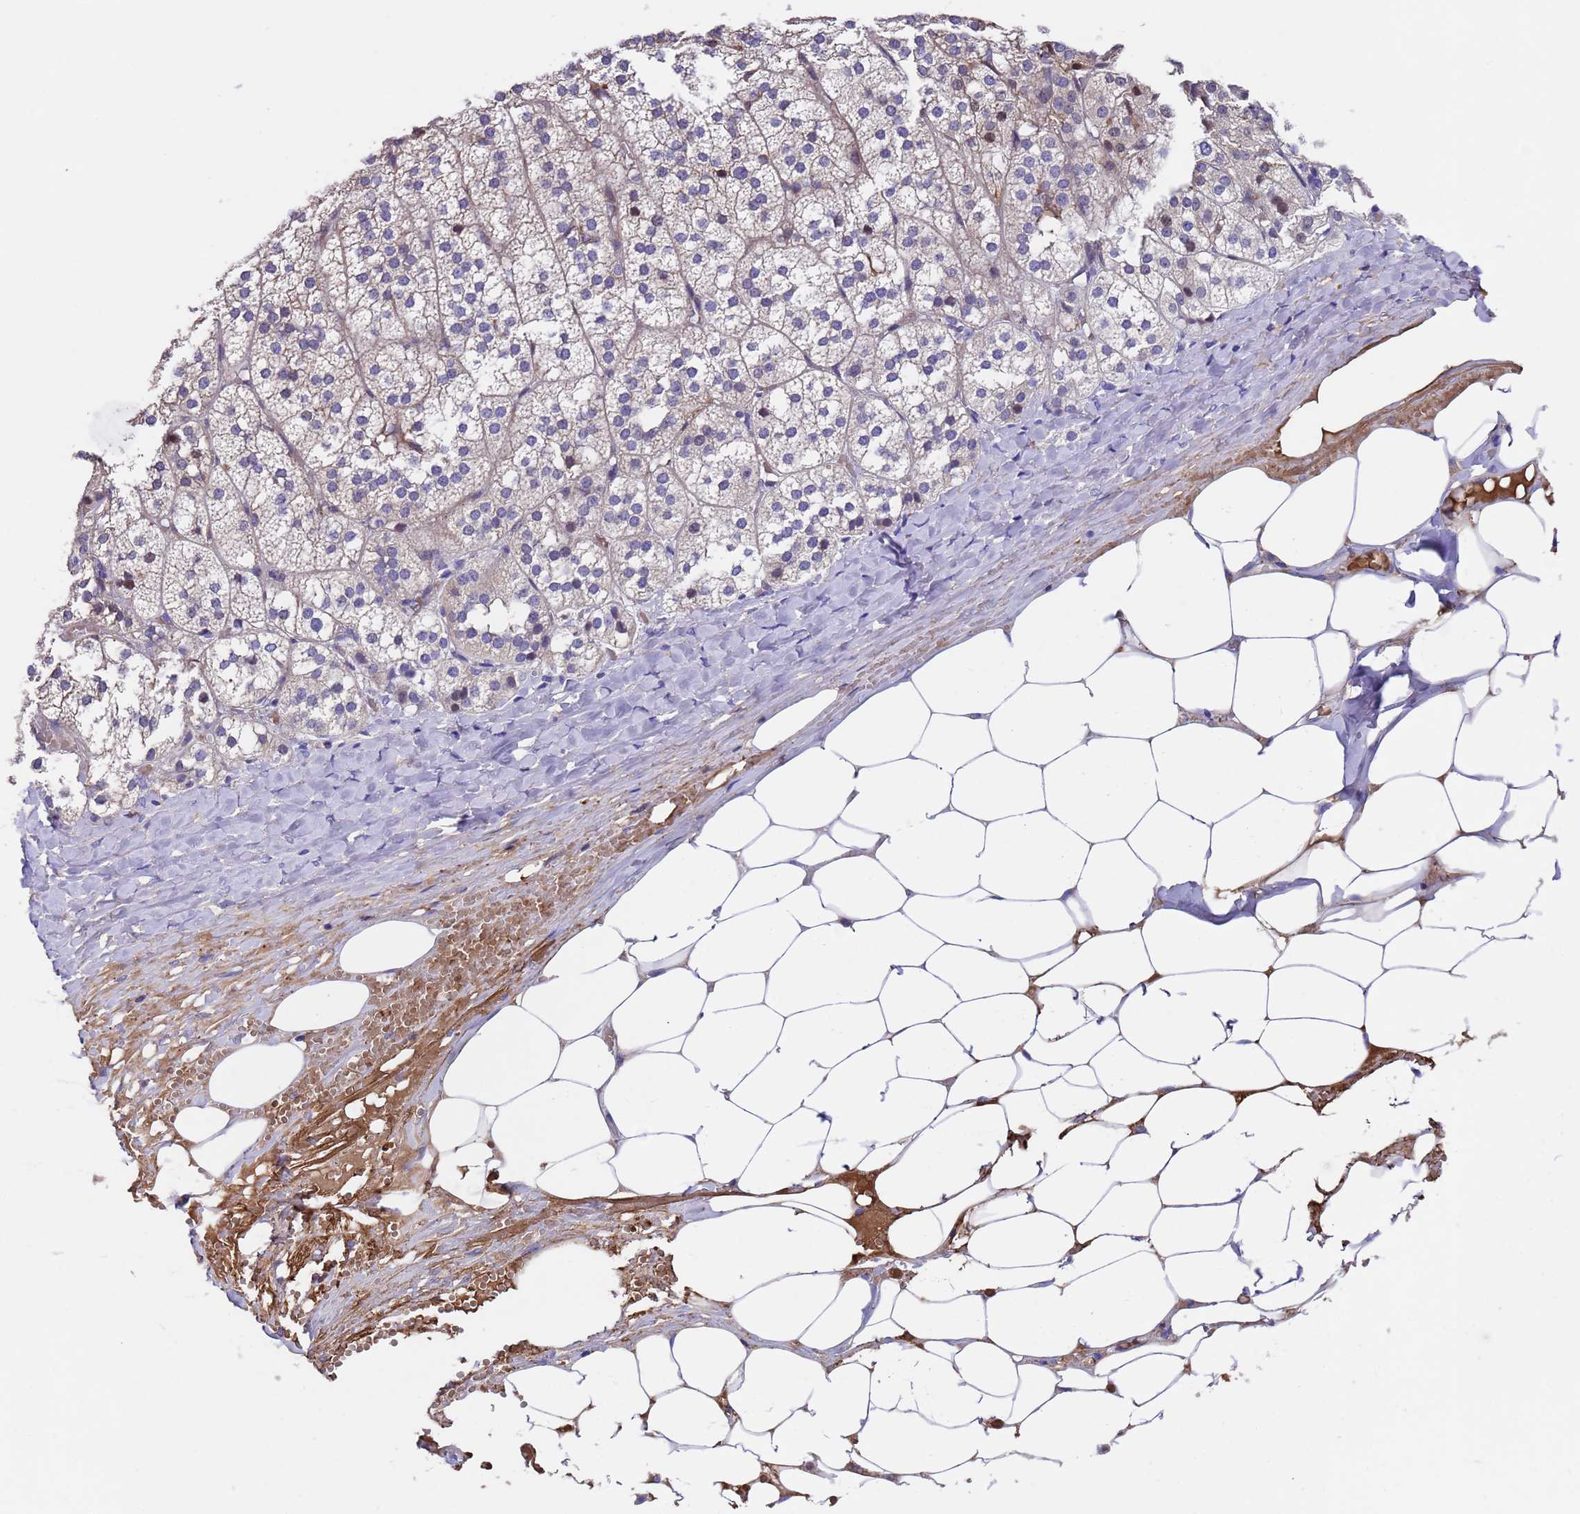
{"staining": {"intensity": "moderate", "quantity": "<25%", "location": "cytoplasmic/membranous,nuclear"}, "tissue": "adrenal gland", "cell_type": "Glandular cells", "image_type": "normal", "snomed": [{"axis": "morphology", "description": "Normal tissue, NOS"}, {"axis": "topography", "description": "Adrenal gland"}], "caption": "This histopathology image demonstrates immunohistochemistry staining of unremarkable human adrenal gland, with low moderate cytoplasmic/membranous,nuclear staining in about <25% of glandular cells.", "gene": "ELP6", "patient": {"sex": "female", "age": 61}}